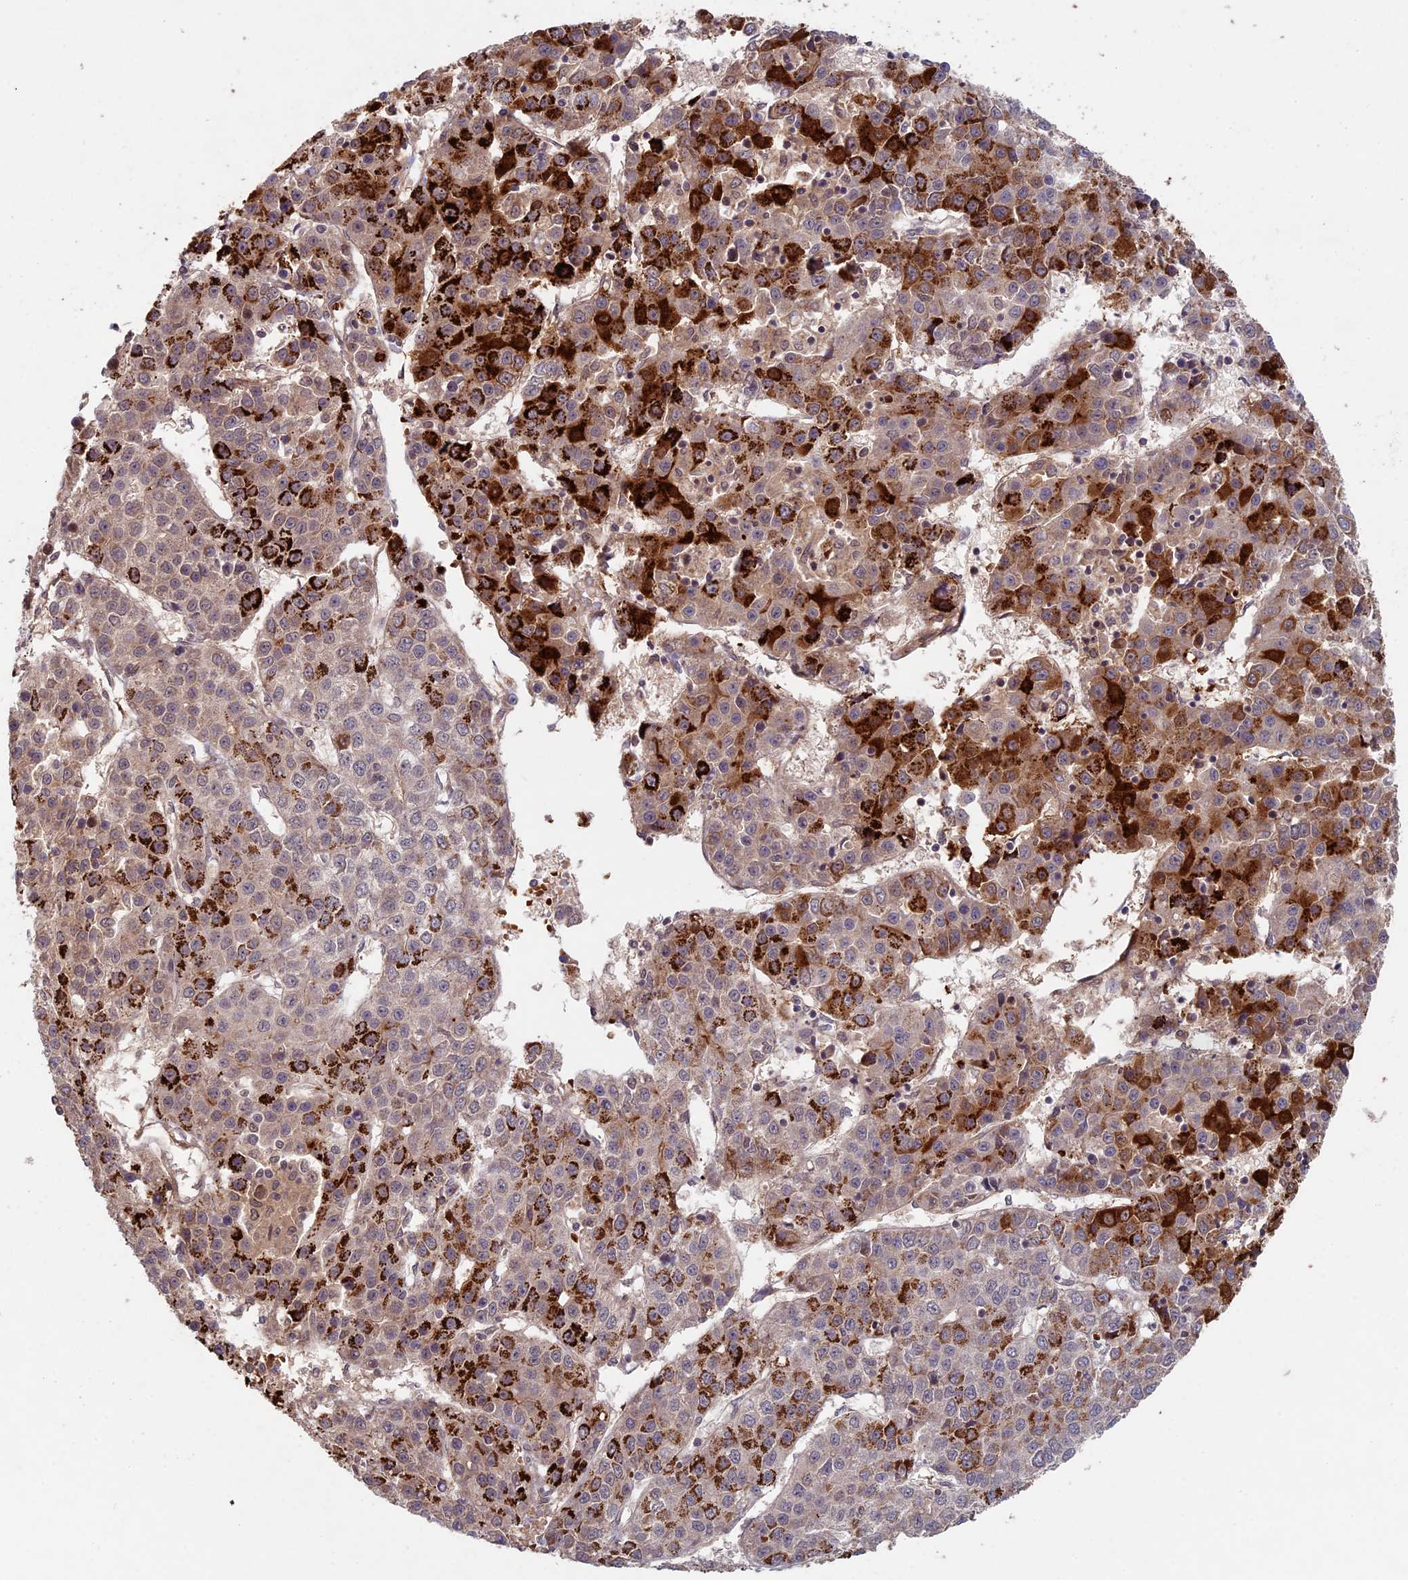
{"staining": {"intensity": "strong", "quantity": ">75%", "location": "cytoplasmic/membranous"}, "tissue": "liver cancer", "cell_type": "Tumor cells", "image_type": "cancer", "snomed": [{"axis": "morphology", "description": "Carcinoma, Hepatocellular, NOS"}, {"axis": "topography", "description": "Liver"}], "caption": "Approximately >75% of tumor cells in liver hepatocellular carcinoma reveal strong cytoplasmic/membranous protein staining as visualized by brown immunohistochemical staining.", "gene": "RCCD1", "patient": {"sex": "female", "age": 53}}